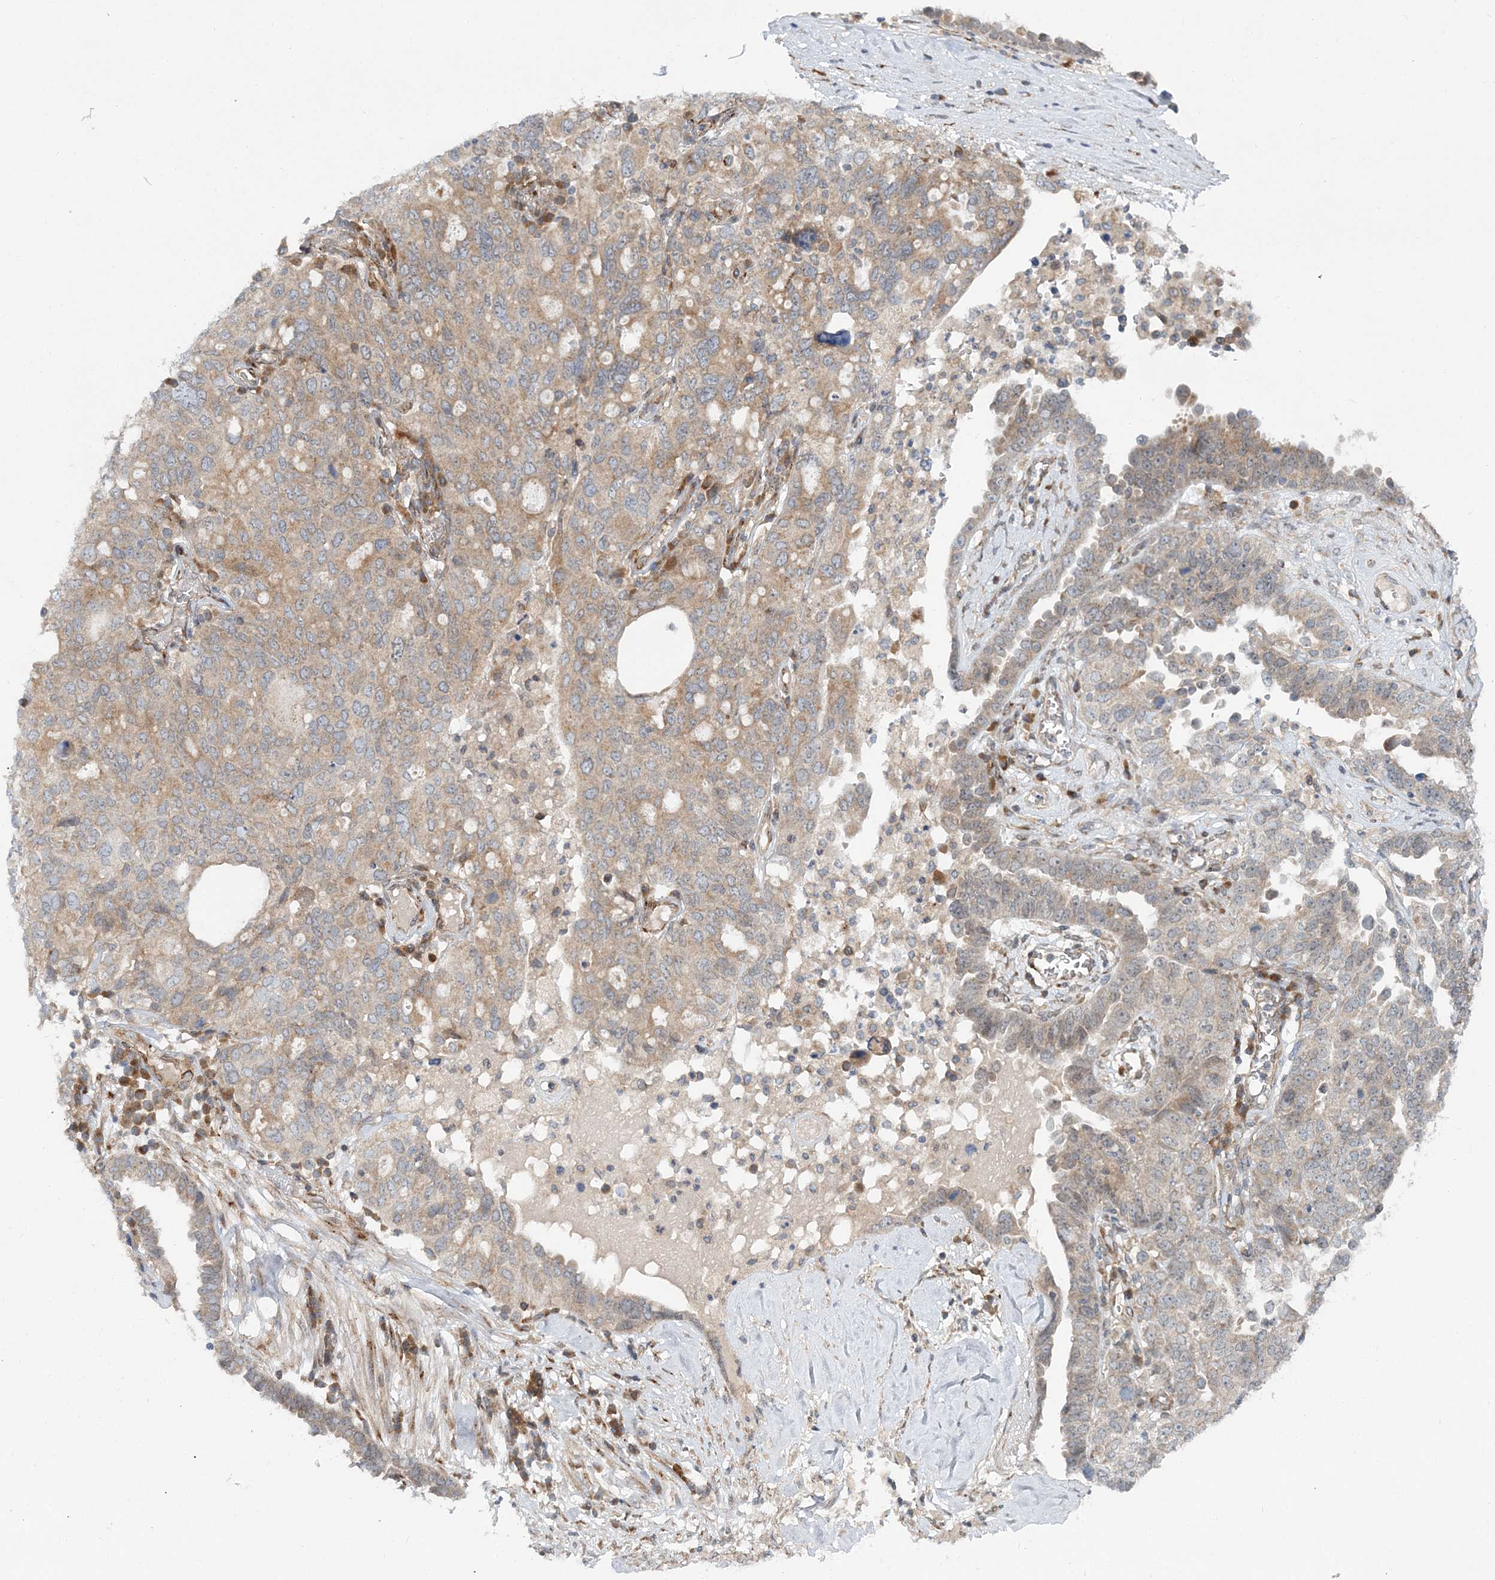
{"staining": {"intensity": "weak", "quantity": "25%-75%", "location": "cytoplasmic/membranous"}, "tissue": "ovarian cancer", "cell_type": "Tumor cells", "image_type": "cancer", "snomed": [{"axis": "morphology", "description": "Carcinoma, endometroid"}, {"axis": "topography", "description": "Ovary"}], "caption": "Brown immunohistochemical staining in human ovarian cancer demonstrates weak cytoplasmic/membranous positivity in about 25%-75% of tumor cells.", "gene": "NBAS", "patient": {"sex": "female", "age": 62}}